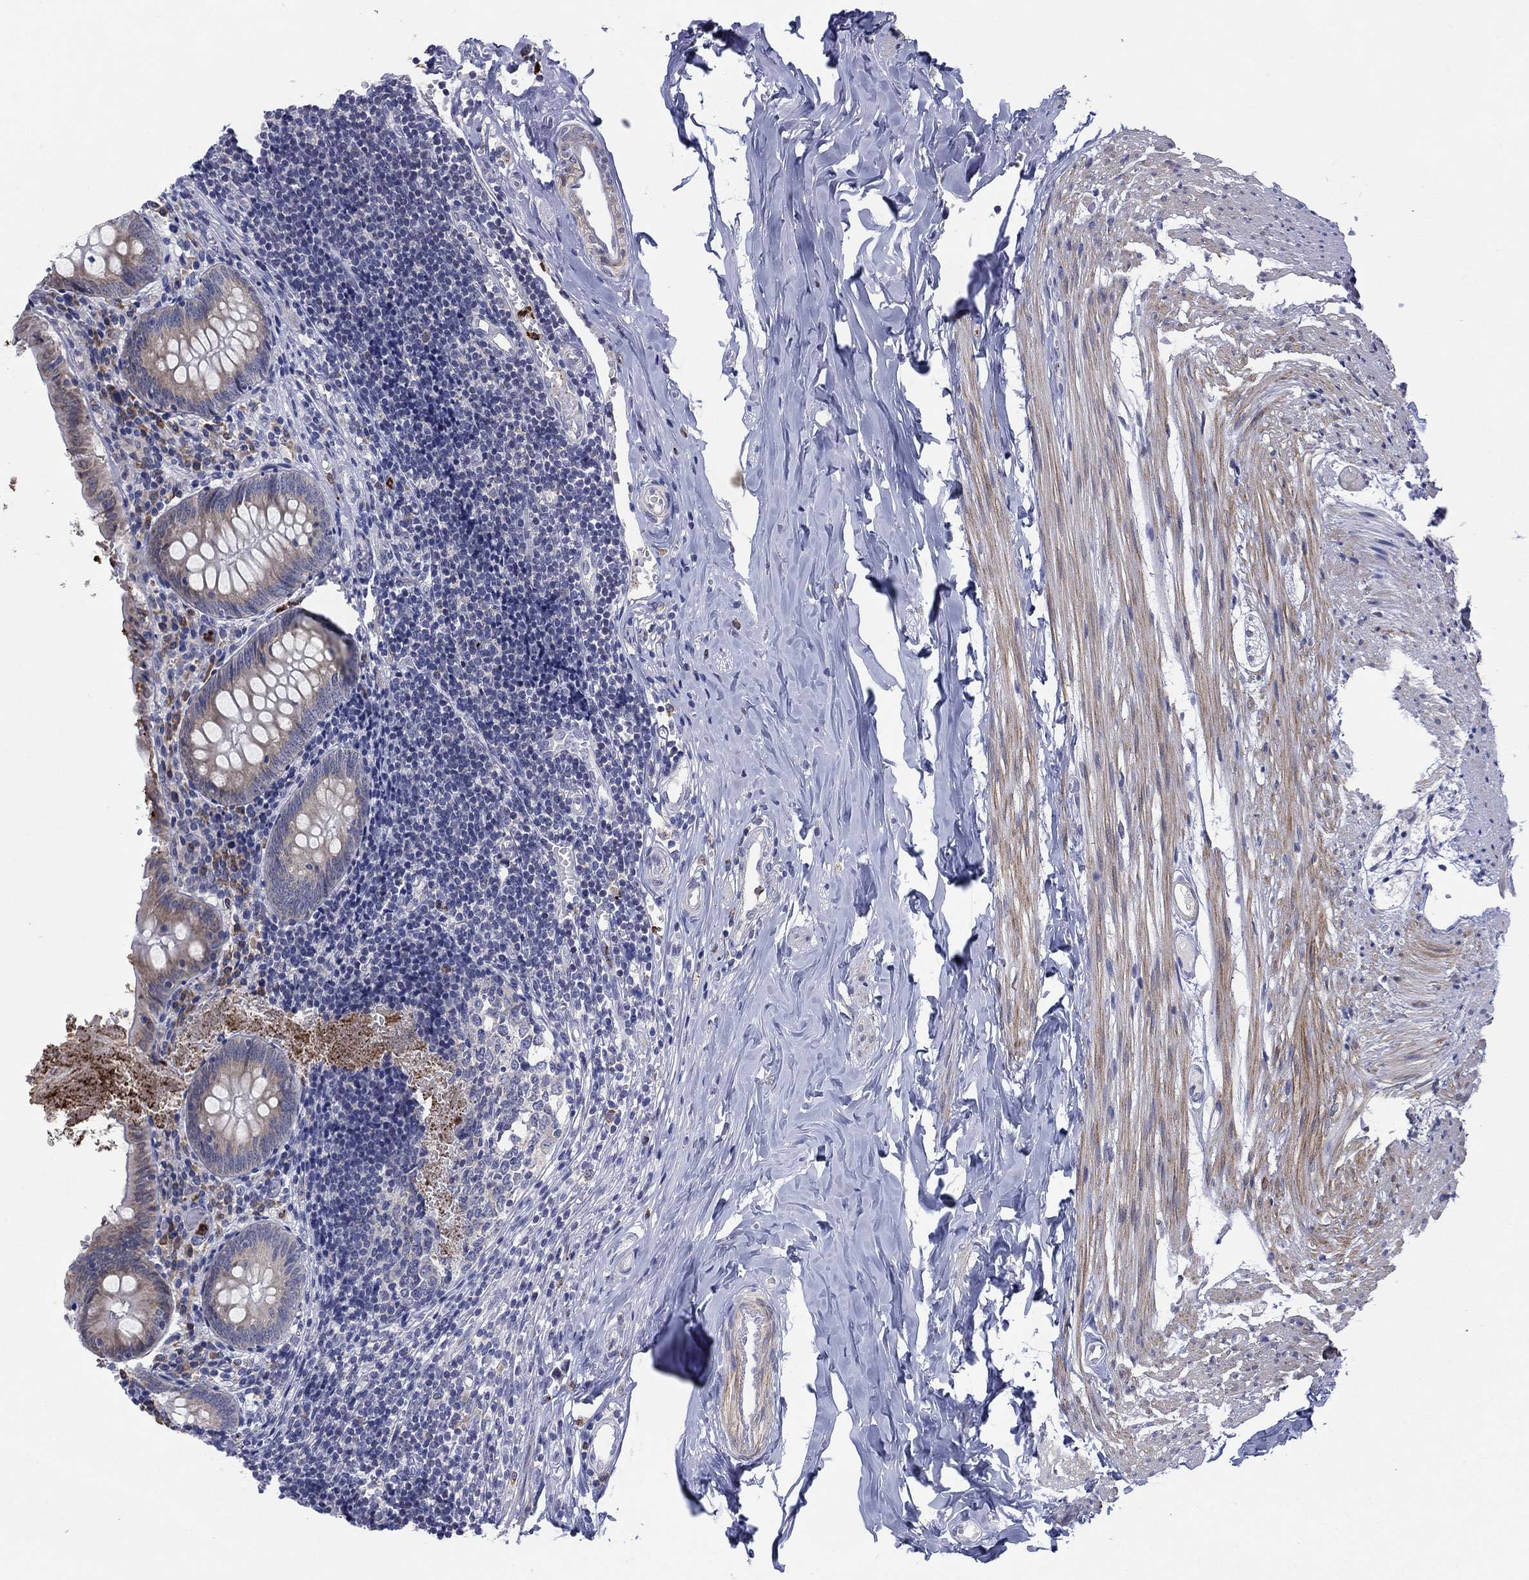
{"staining": {"intensity": "moderate", "quantity": "25%-75%", "location": "cytoplasmic/membranous"}, "tissue": "appendix", "cell_type": "Glandular cells", "image_type": "normal", "snomed": [{"axis": "morphology", "description": "Normal tissue, NOS"}, {"axis": "topography", "description": "Appendix"}], "caption": "DAB immunohistochemical staining of normal appendix exhibits moderate cytoplasmic/membranous protein expression in approximately 25%-75% of glandular cells. (DAB = brown stain, brightfield microscopy at high magnification).", "gene": "MTRFR", "patient": {"sex": "female", "age": 23}}